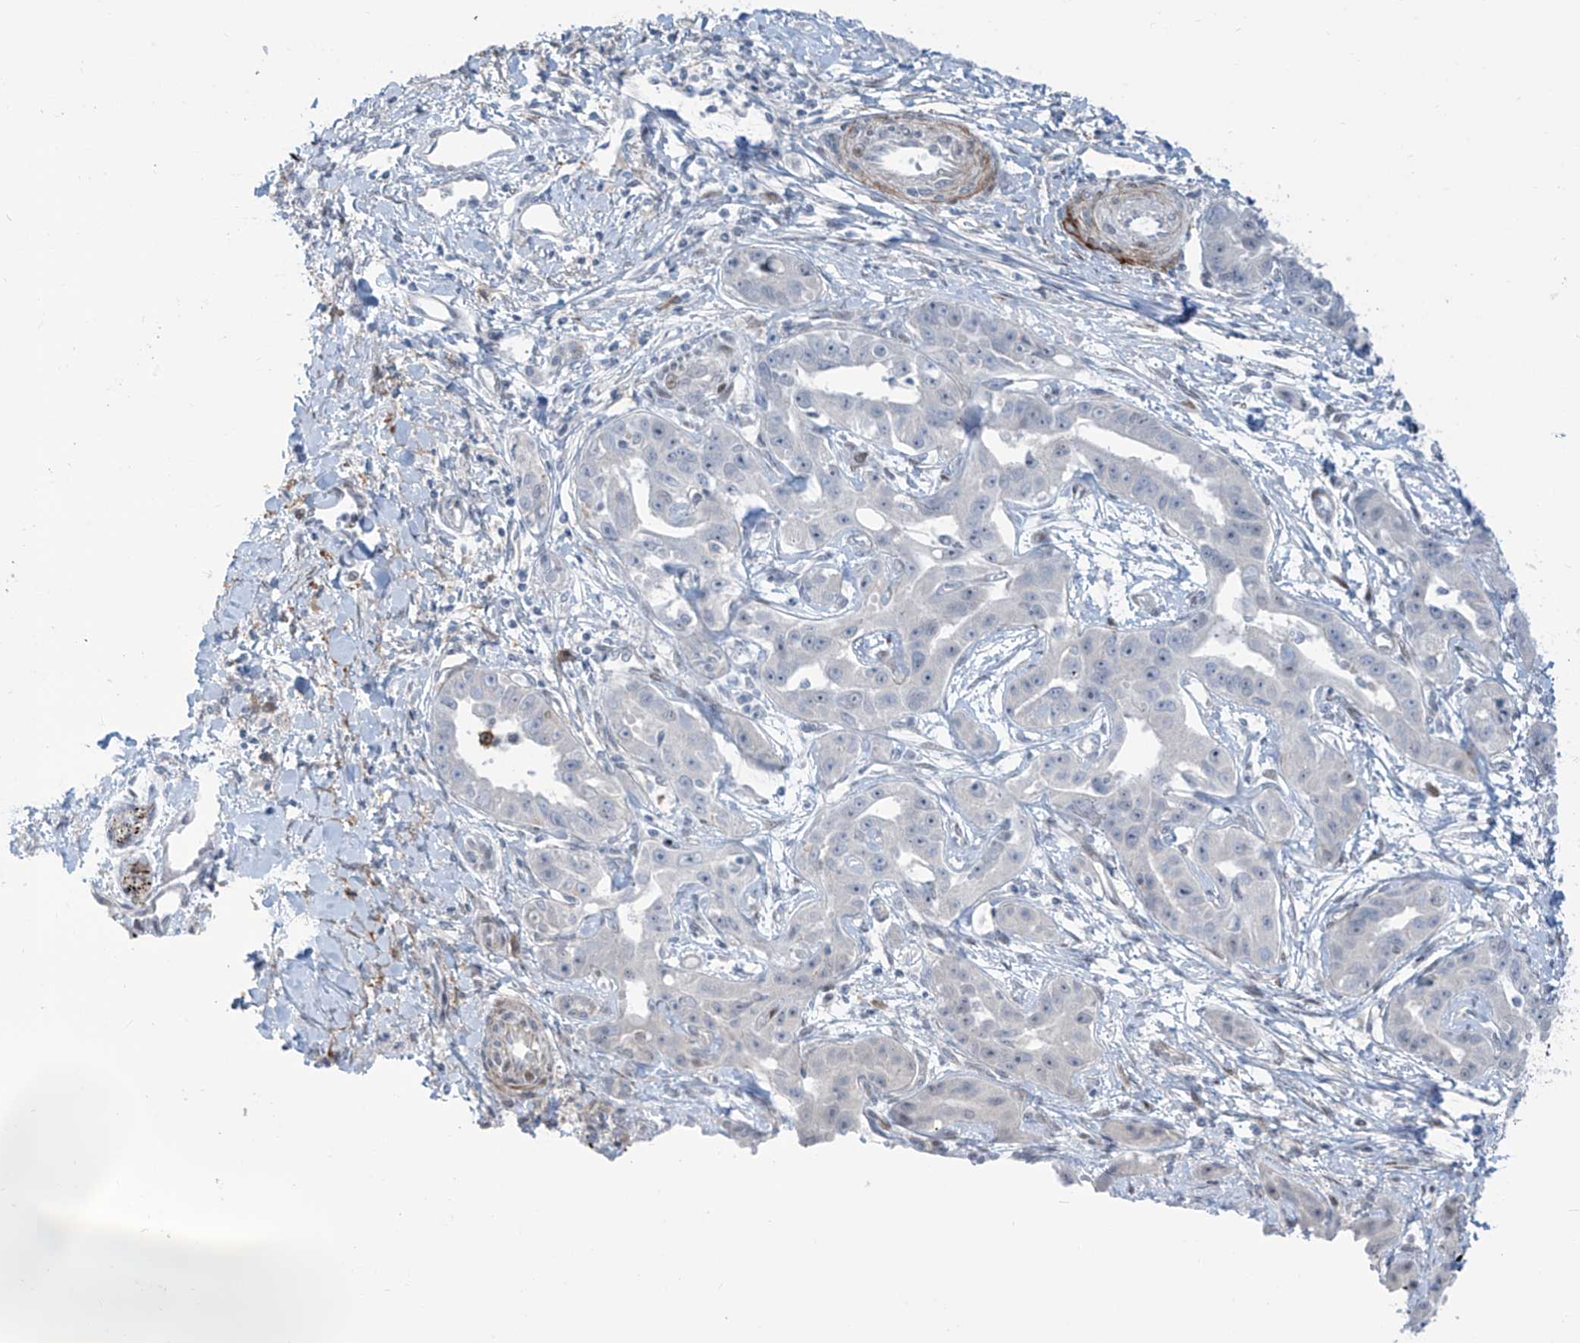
{"staining": {"intensity": "negative", "quantity": "none", "location": "none"}, "tissue": "liver cancer", "cell_type": "Tumor cells", "image_type": "cancer", "snomed": [{"axis": "morphology", "description": "Cholangiocarcinoma"}, {"axis": "topography", "description": "Liver"}], "caption": "High power microscopy image of an immunohistochemistry micrograph of liver cancer, revealing no significant staining in tumor cells.", "gene": "LIN9", "patient": {"sex": "male", "age": 59}}